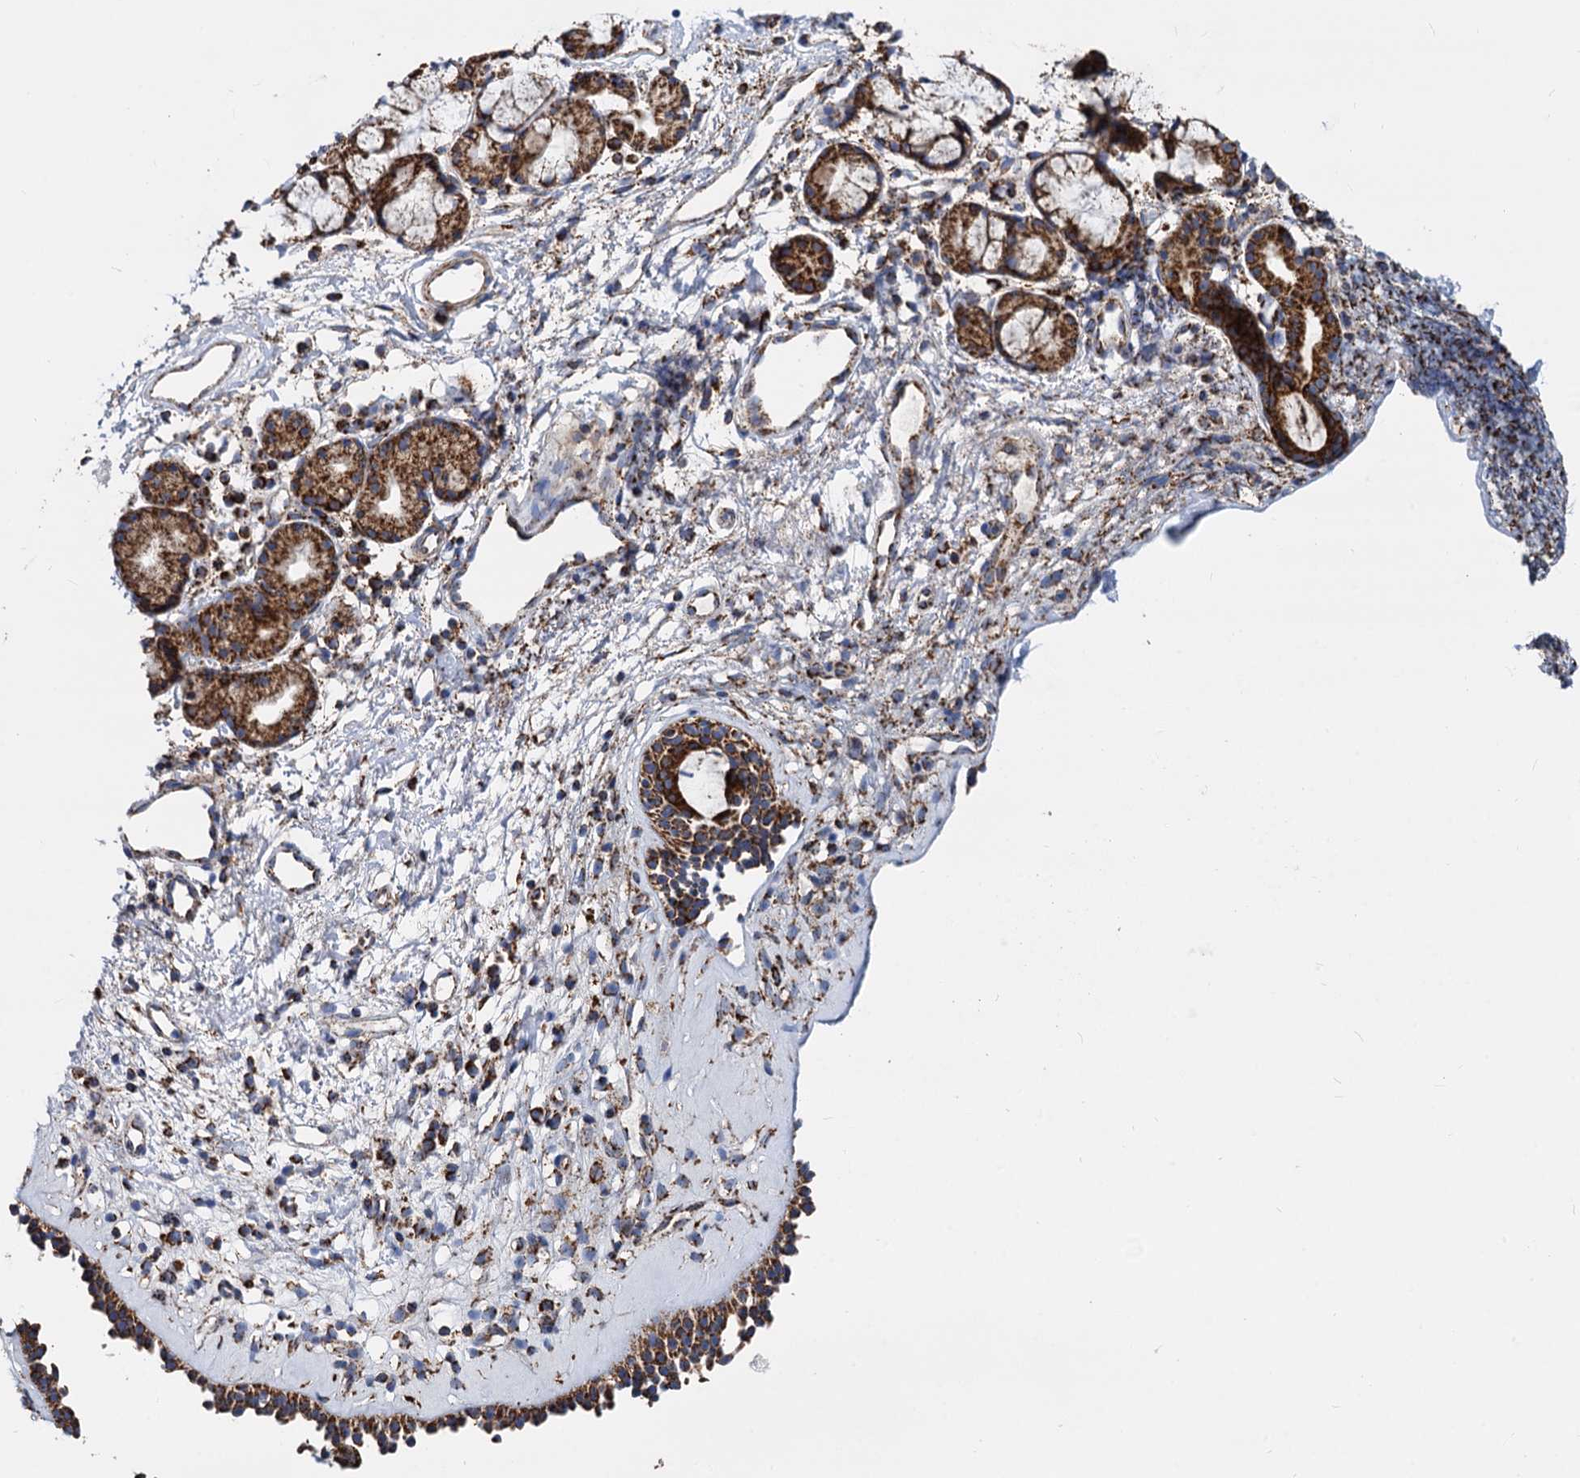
{"staining": {"intensity": "strong", "quantity": ">75%", "location": "cytoplasmic/membranous"}, "tissue": "nasopharynx", "cell_type": "Respiratory epithelial cells", "image_type": "normal", "snomed": [{"axis": "morphology", "description": "Normal tissue, NOS"}, {"axis": "morphology", "description": "Inflammation, NOS"}, {"axis": "topography", "description": "Nasopharynx"}], "caption": "High-power microscopy captured an immunohistochemistry image of benign nasopharynx, revealing strong cytoplasmic/membranous staining in approximately >75% of respiratory epithelial cells.", "gene": "TIMM10", "patient": {"sex": "male", "age": 70}}